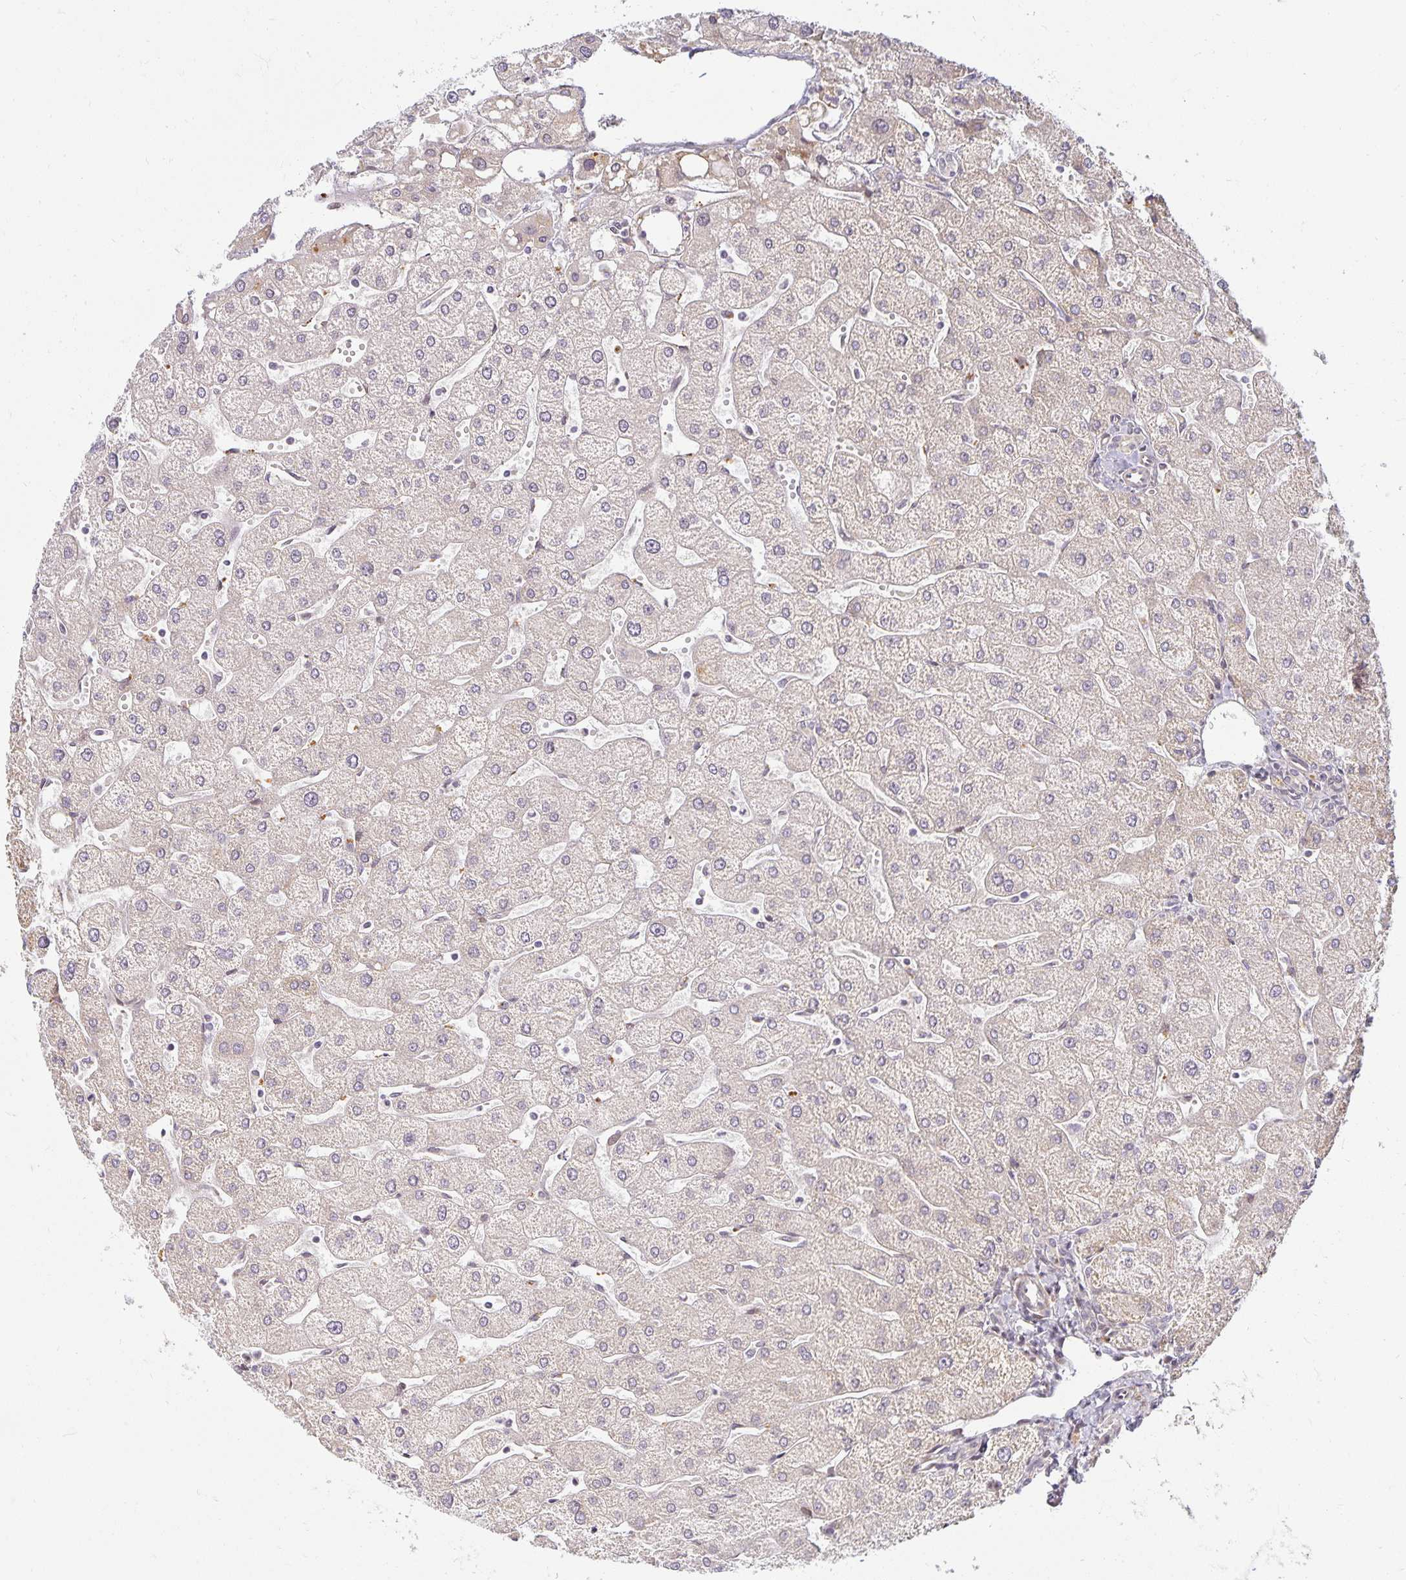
{"staining": {"intensity": "negative", "quantity": "none", "location": "none"}, "tissue": "liver", "cell_type": "Cholangiocytes", "image_type": "normal", "snomed": [{"axis": "morphology", "description": "Normal tissue, NOS"}, {"axis": "topography", "description": "Liver"}], "caption": "Immunohistochemical staining of unremarkable human liver demonstrates no significant expression in cholangiocytes. (DAB IHC visualized using brightfield microscopy, high magnification).", "gene": "EHF", "patient": {"sex": "male", "age": 67}}